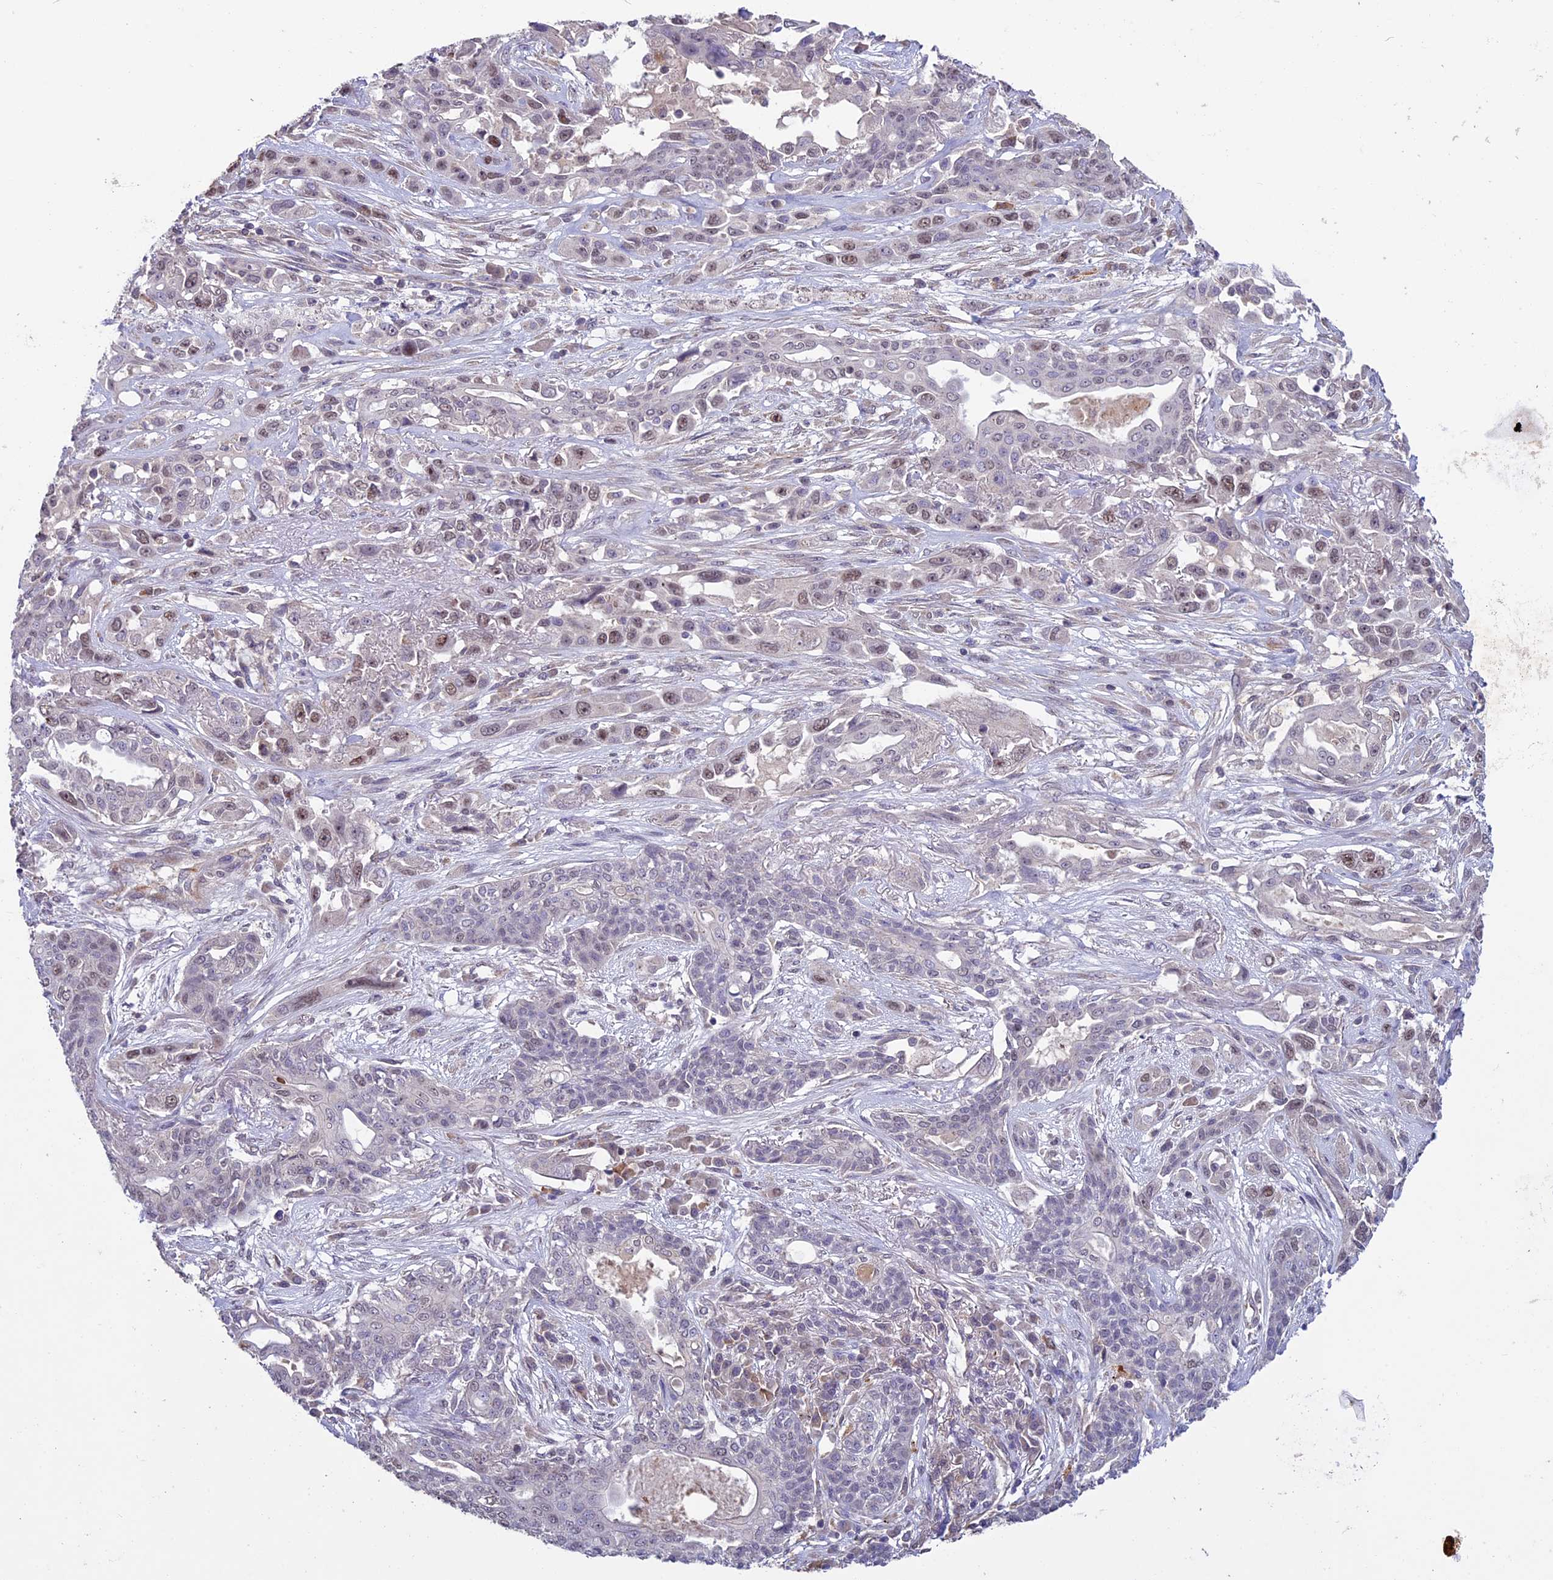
{"staining": {"intensity": "weak", "quantity": "25%-75%", "location": "nuclear"}, "tissue": "lung cancer", "cell_type": "Tumor cells", "image_type": "cancer", "snomed": [{"axis": "morphology", "description": "Squamous cell carcinoma, NOS"}, {"axis": "topography", "description": "Lung"}], "caption": "Brown immunohistochemical staining in human lung cancer demonstrates weak nuclear expression in approximately 25%-75% of tumor cells.", "gene": "C3orf70", "patient": {"sex": "female", "age": 70}}